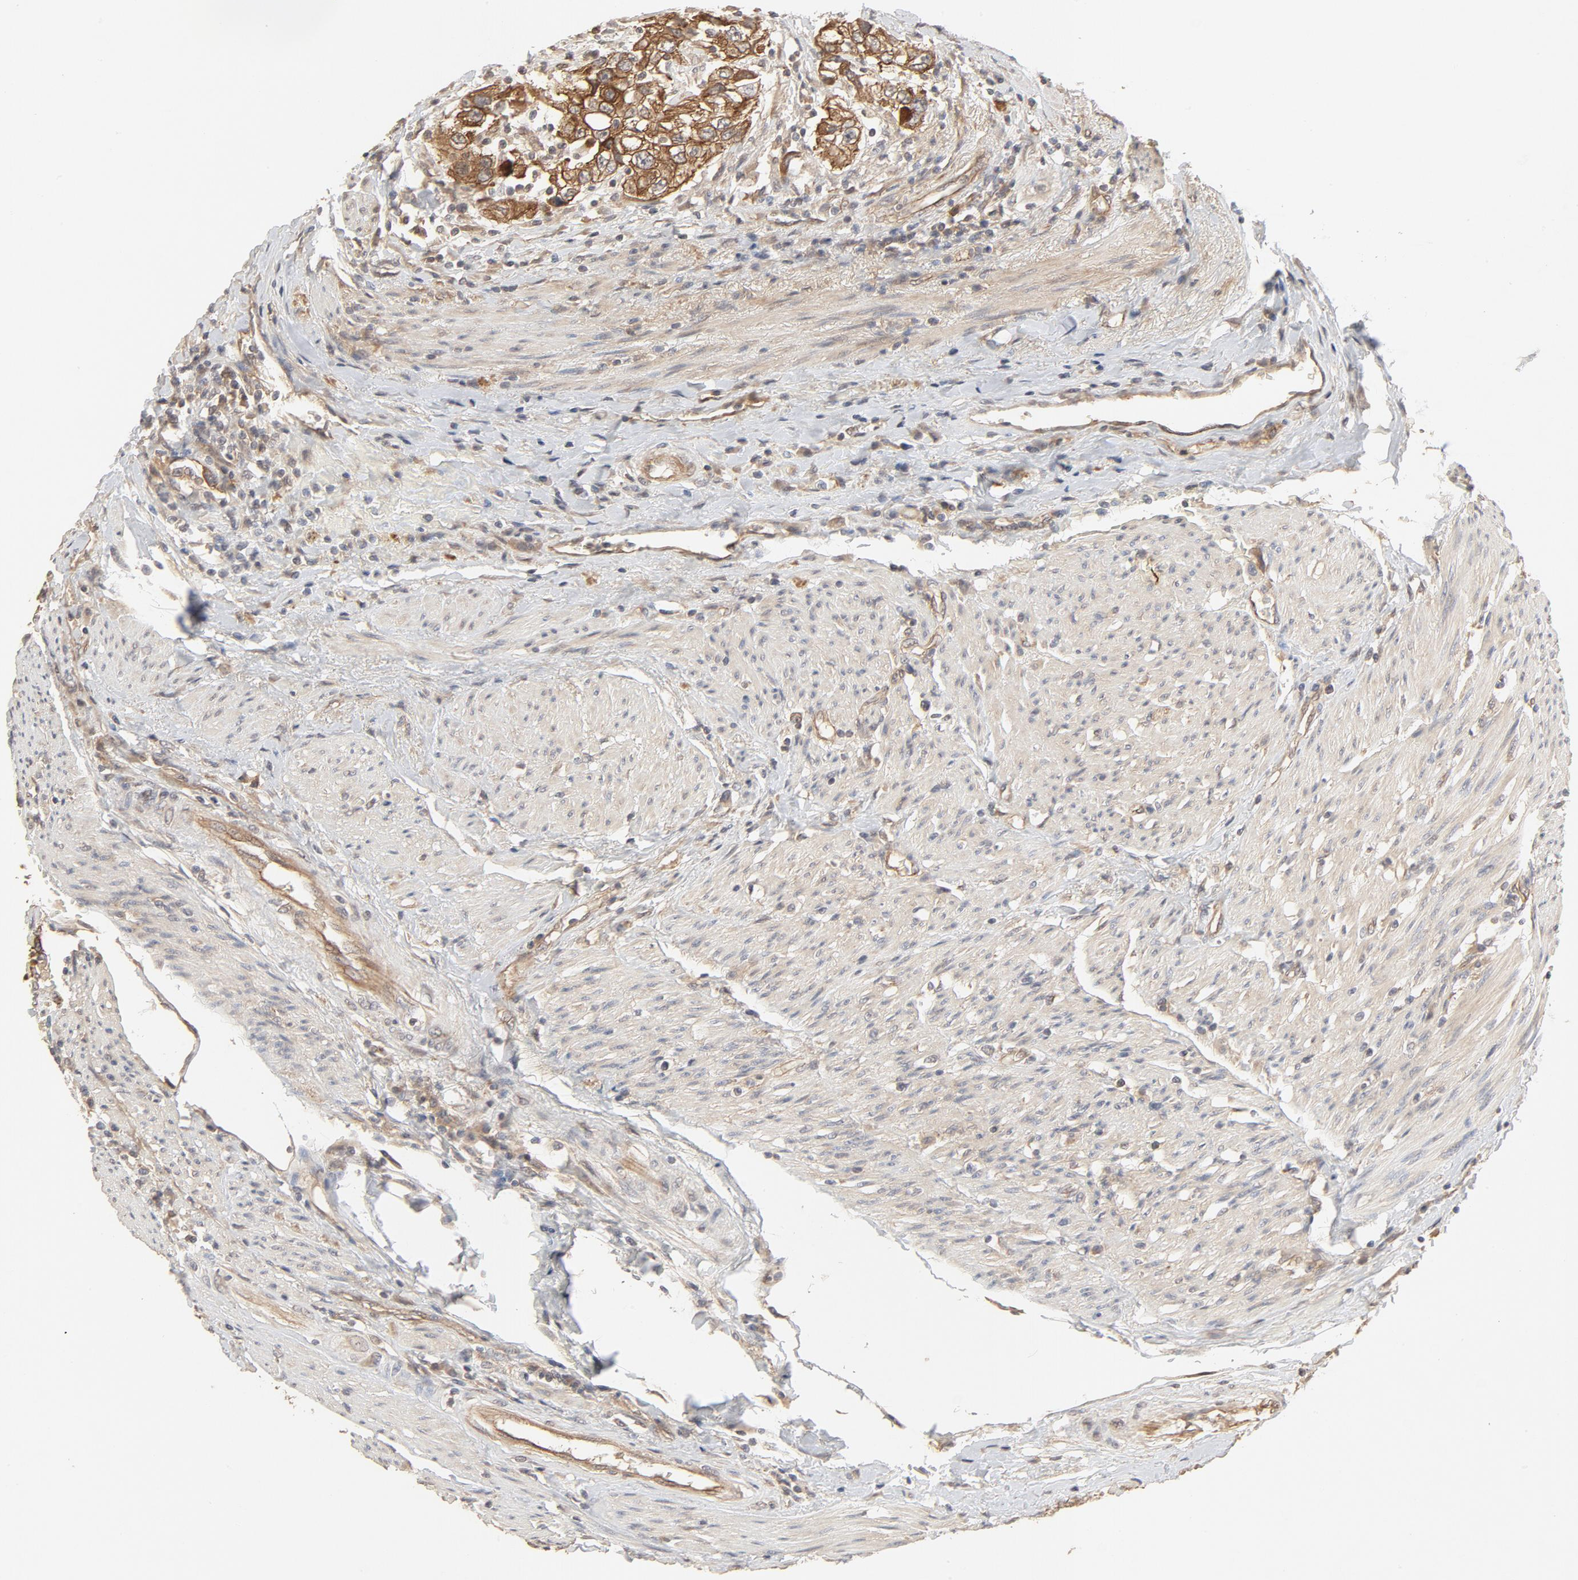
{"staining": {"intensity": "moderate", "quantity": ">75%", "location": "cytoplasmic/membranous"}, "tissue": "urothelial cancer", "cell_type": "Tumor cells", "image_type": "cancer", "snomed": [{"axis": "morphology", "description": "Urothelial carcinoma, High grade"}, {"axis": "topography", "description": "Urinary bladder"}], "caption": "IHC micrograph of neoplastic tissue: human urothelial cancer stained using IHC demonstrates medium levels of moderate protein expression localized specifically in the cytoplasmic/membranous of tumor cells, appearing as a cytoplasmic/membranous brown color.", "gene": "IL3RA", "patient": {"sex": "female", "age": 80}}